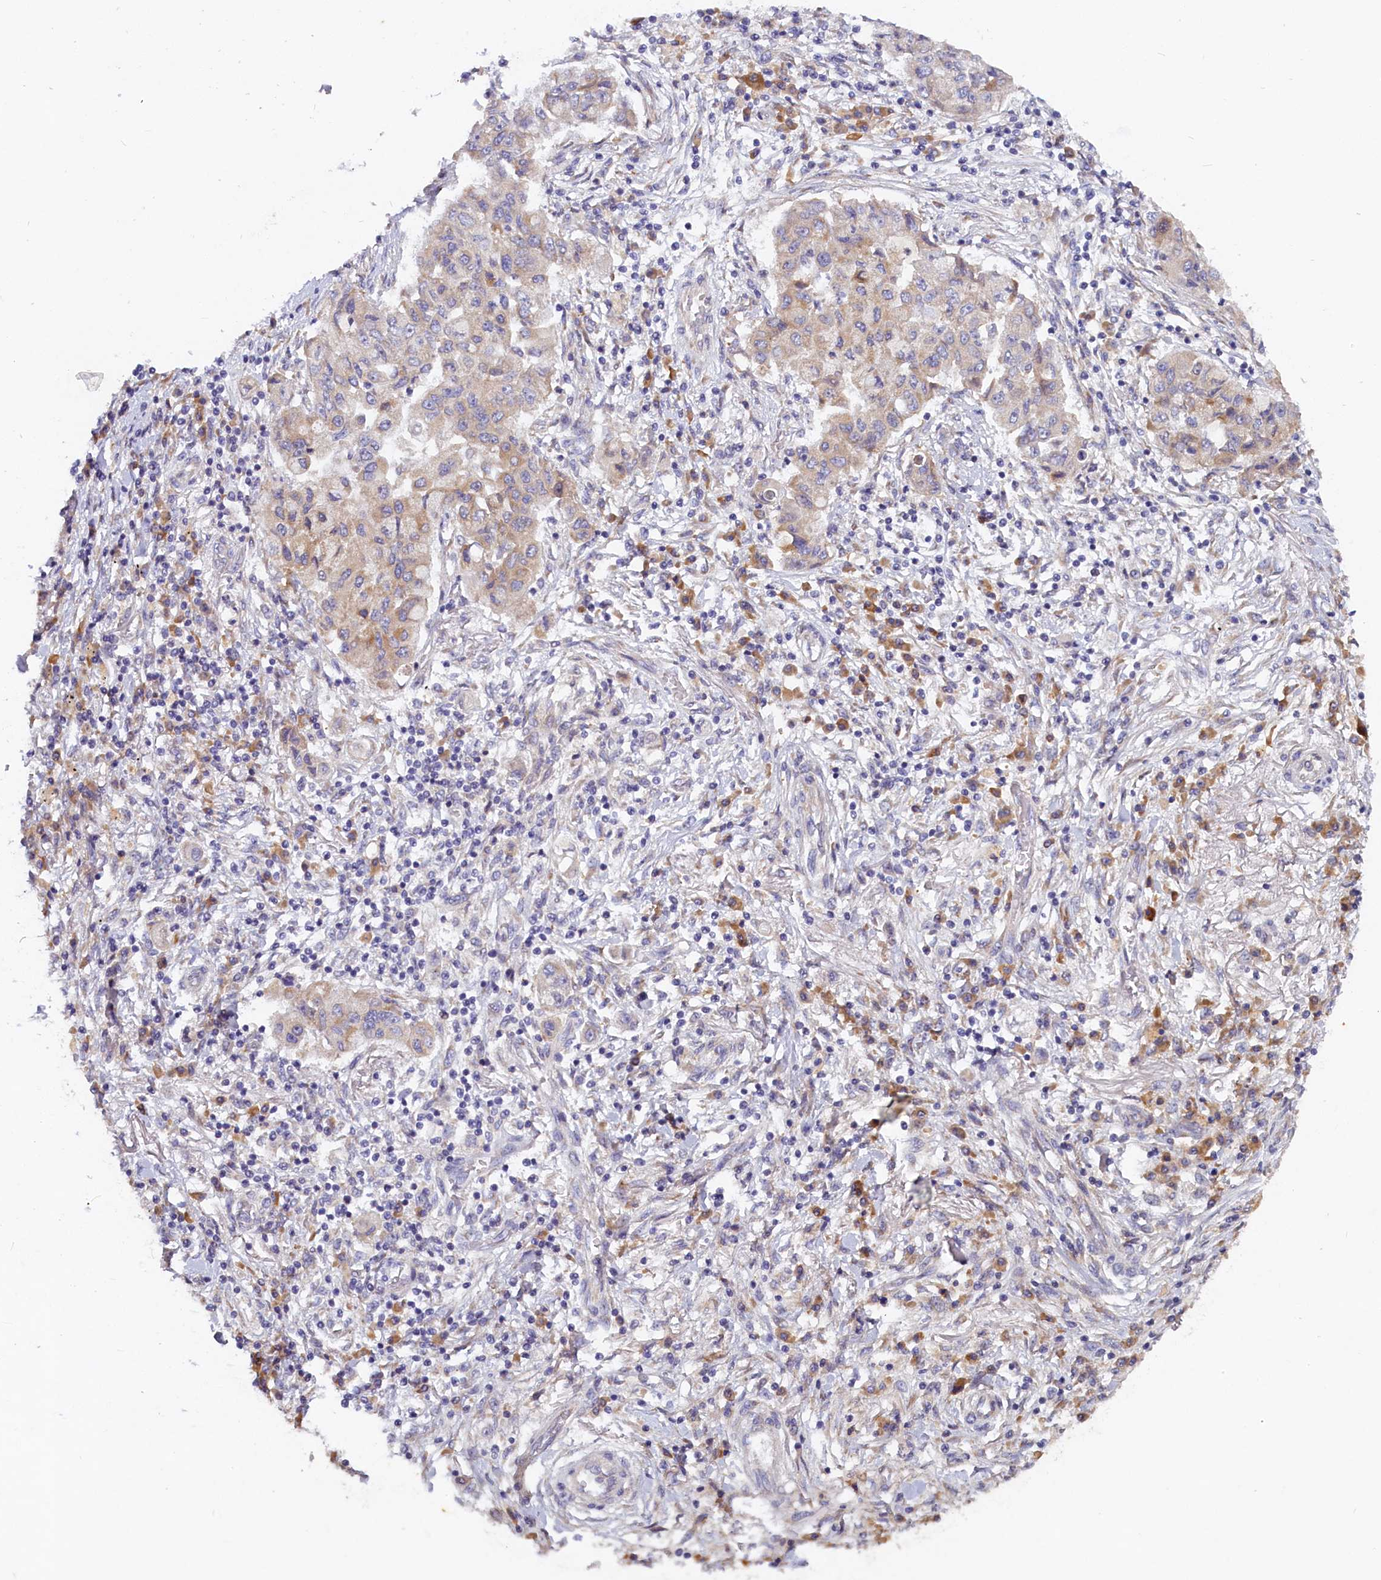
{"staining": {"intensity": "weak", "quantity": "<25%", "location": "cytoplasmic/membranous"}, "tissue": "lung cancer", "cell_type": "Tumor cells", "image_type": "cancer", "snomed": [{"axis": "morphology", "description": "Squamous cell carcinoma, NOS"}, {"axis": "topography", "description": "Lung"}], "caption": "This is an IHC image of human lung cancer (squamous cell carcinoma). There is no positivity in tumor cells.", "gene": "ST7L", "patient": {"sex": "male", "age": 74}}